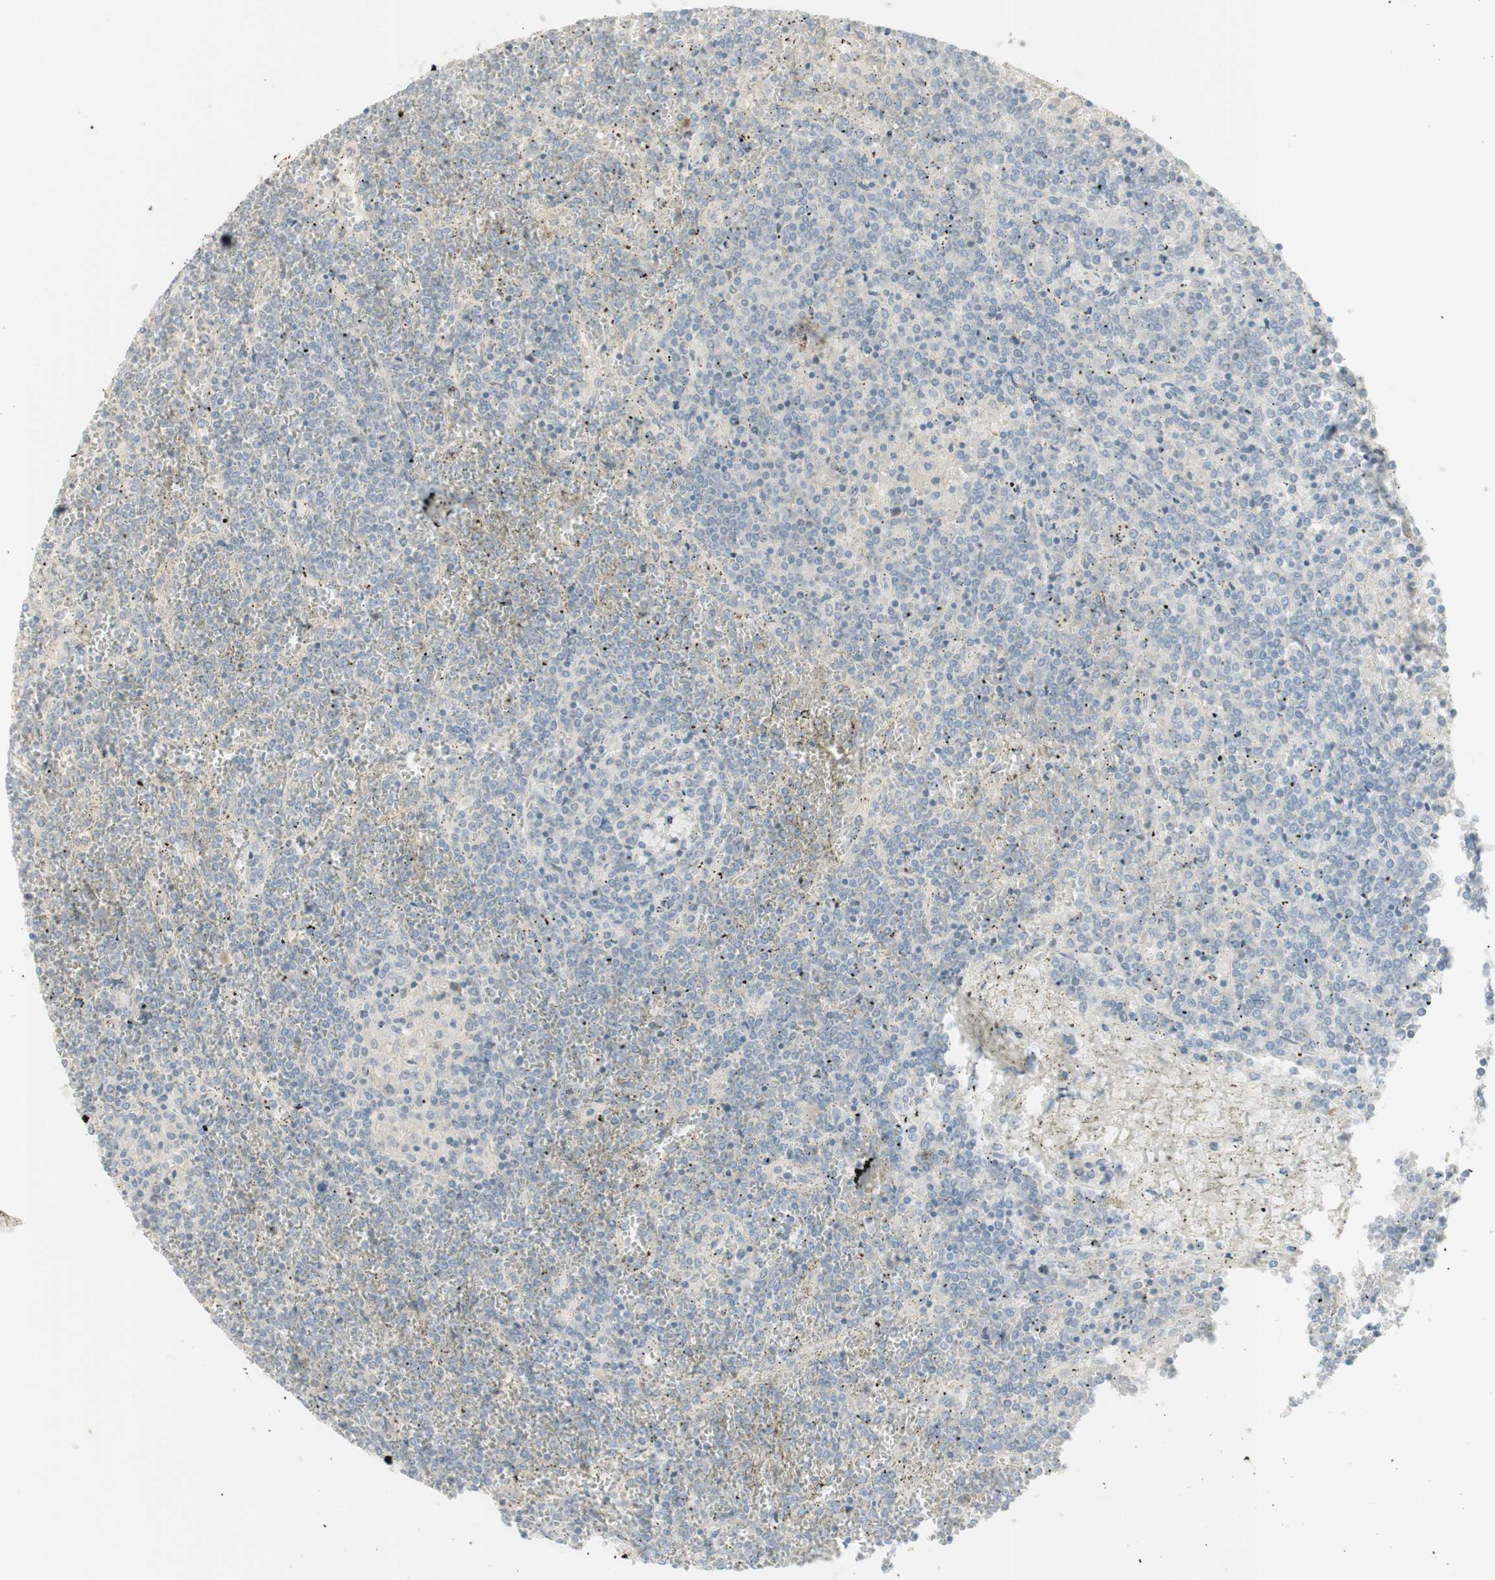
{"staining": {"intensity": "negative", "quantity": "none", "location": "none"}, "tissue": "lymphoma", "cell_type": "Tumor cells", "image_type": "cancer", "snomed": [{"axis": "morphology", "description": "Malignant lymphoma, non-Hodgkin's type, Low grade"}, {"axis": "topography", "description": "Spleen"}], "caption": "Tumor cells show no significant protein positivity in lymphoma.", "gene": "PLCD4", "patient": {"sex": "female", "age": 19}}